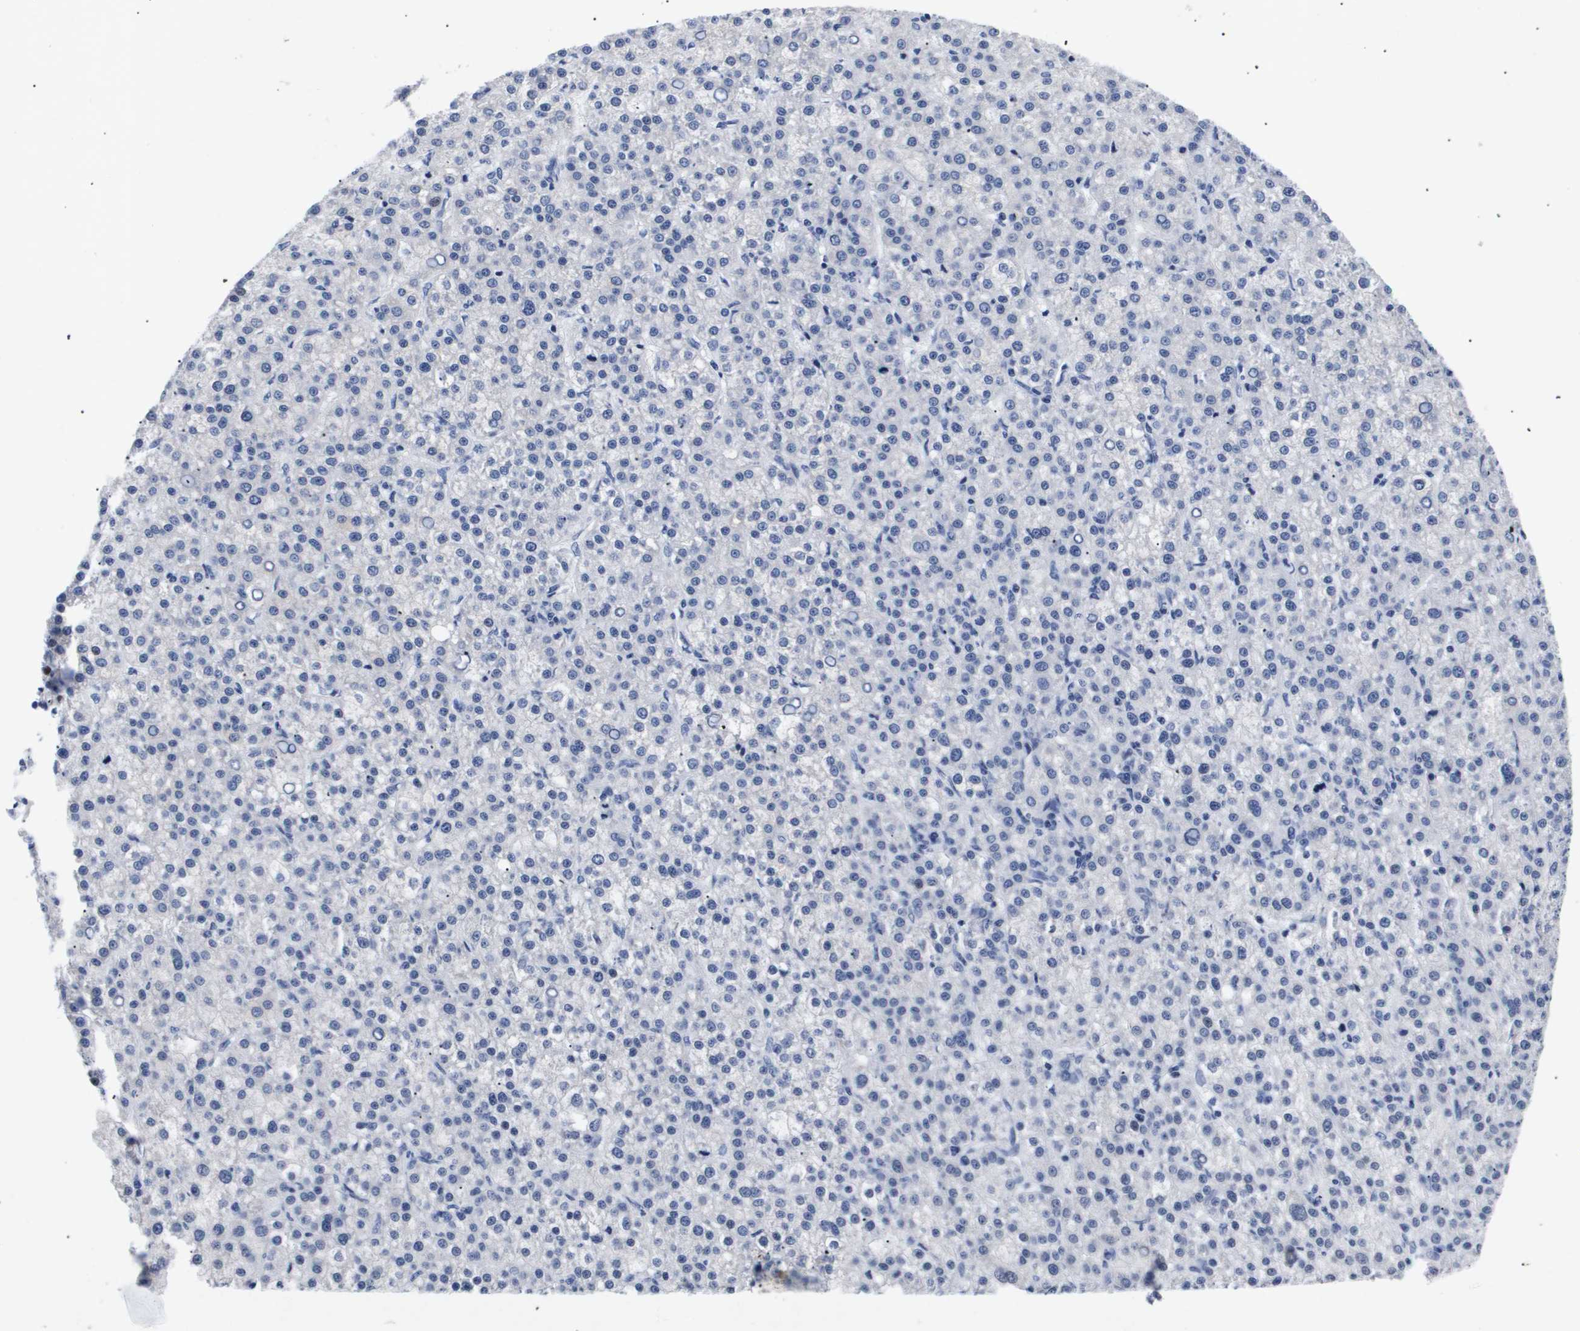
{"staining": {"intensity": "negative", "quantity": "none", "location": "none"}, "tissue": "liver cancer", "cell_type": "Tumor cells", "image_type": "cancer", "snomed": [{"axis": "morphology", "description": "Carcinoma, Hepatocellular, NOS"}, {"axis": "topography", "description": "Liver"}], "caption": "Human liver cancer stained for a protein using immunohistochemistry exhibits no expression in tumor cells.", "gene": "SHD", "patient": {"sex": "female", "age": 58}}